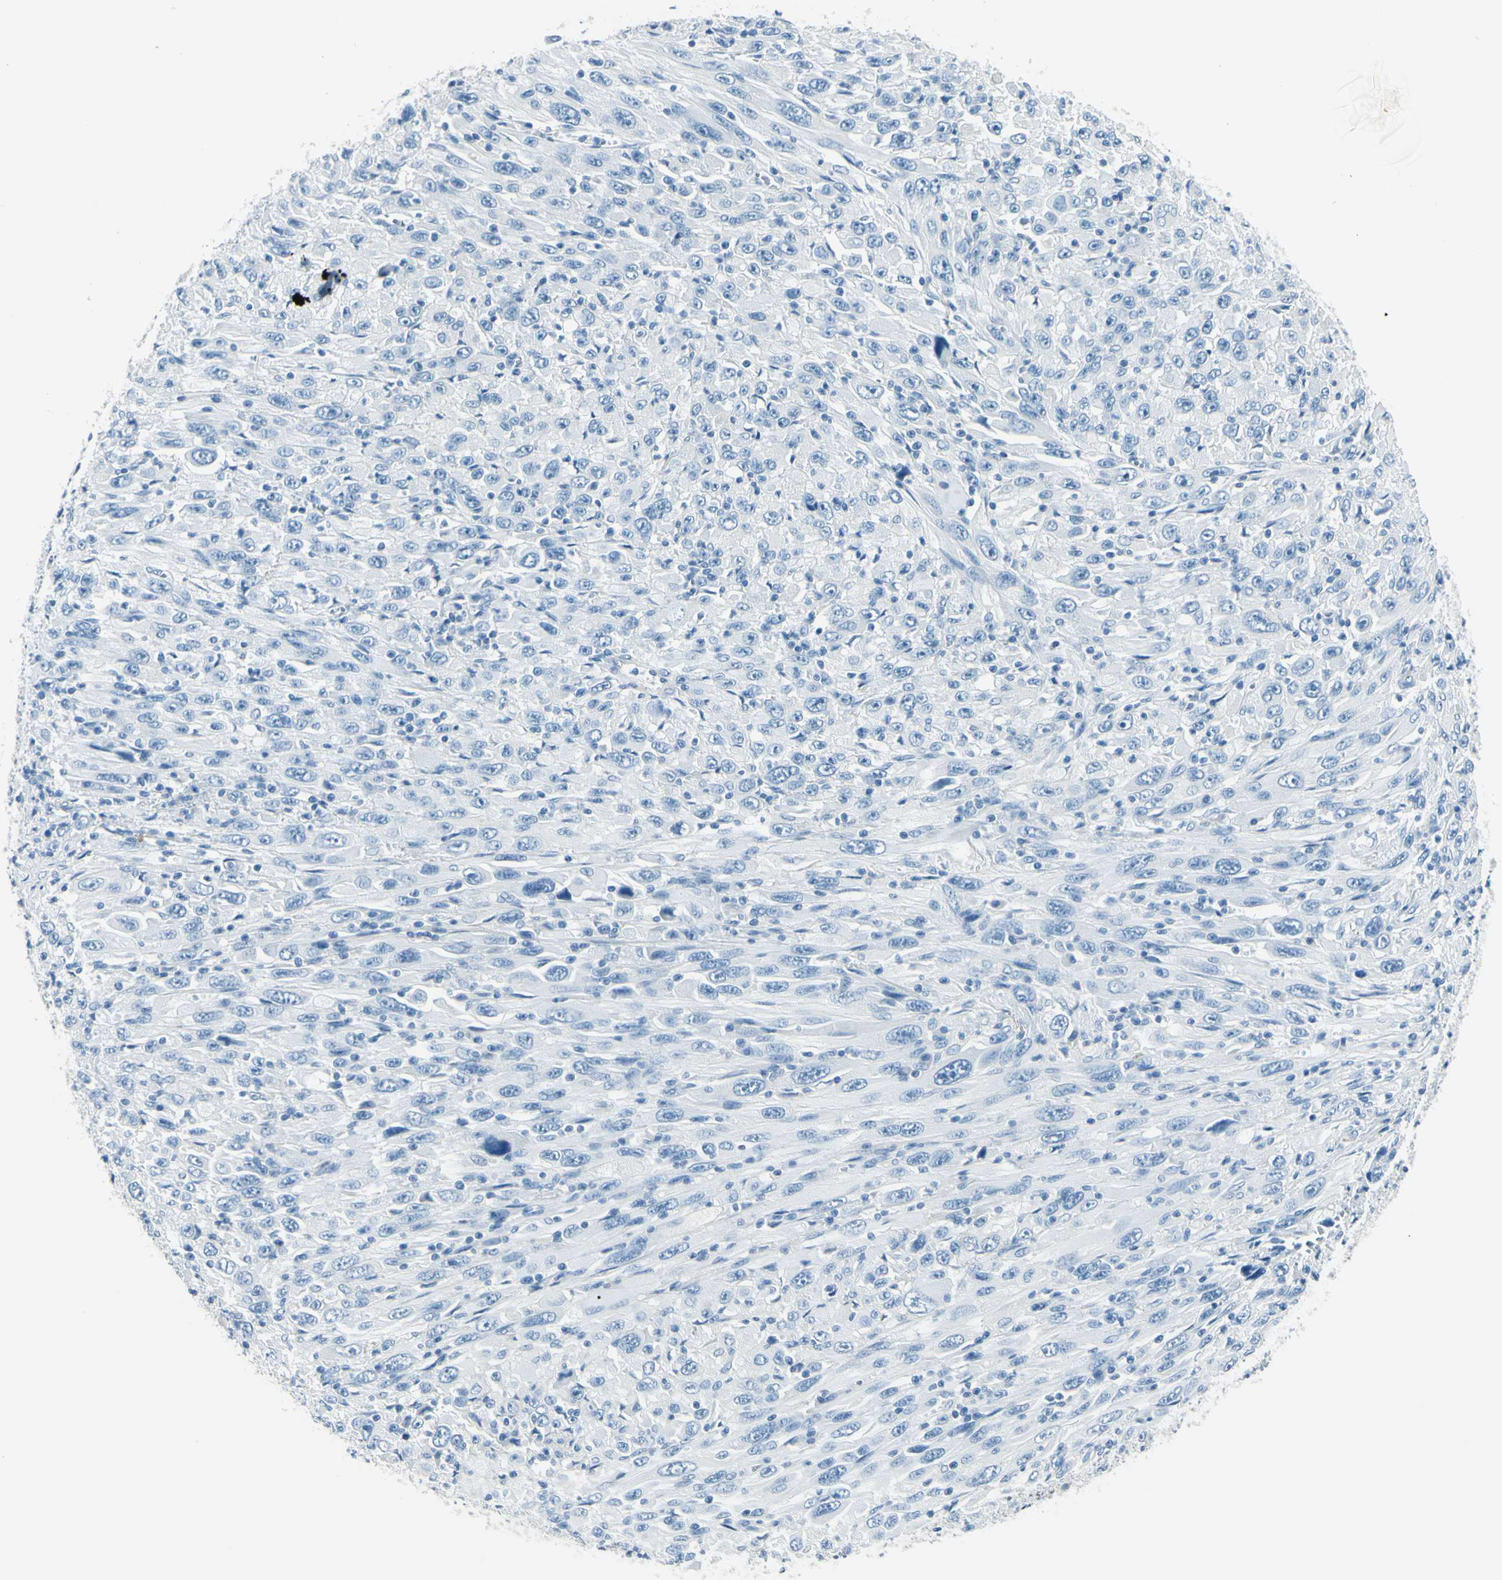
{"staining": {"intensity": "negative", "quantity": "none", "location": "none"}, "tissue": "melanoma", "cell_type": "Tumor cells", "image_type": "cancer", "snomed": [{"axis": "morphology", "description": "Malignant melanoma, Metastatic site"}, {"axis": "topography", "description": "Skin"}], "caption": "IHC micrograph of human malignant melanoma (metastatic site) stained for a protein (brown), which reveals no expression in tumor cells.", "gene": "CDH15", "patient": {"sex": "female", "age": 56}}